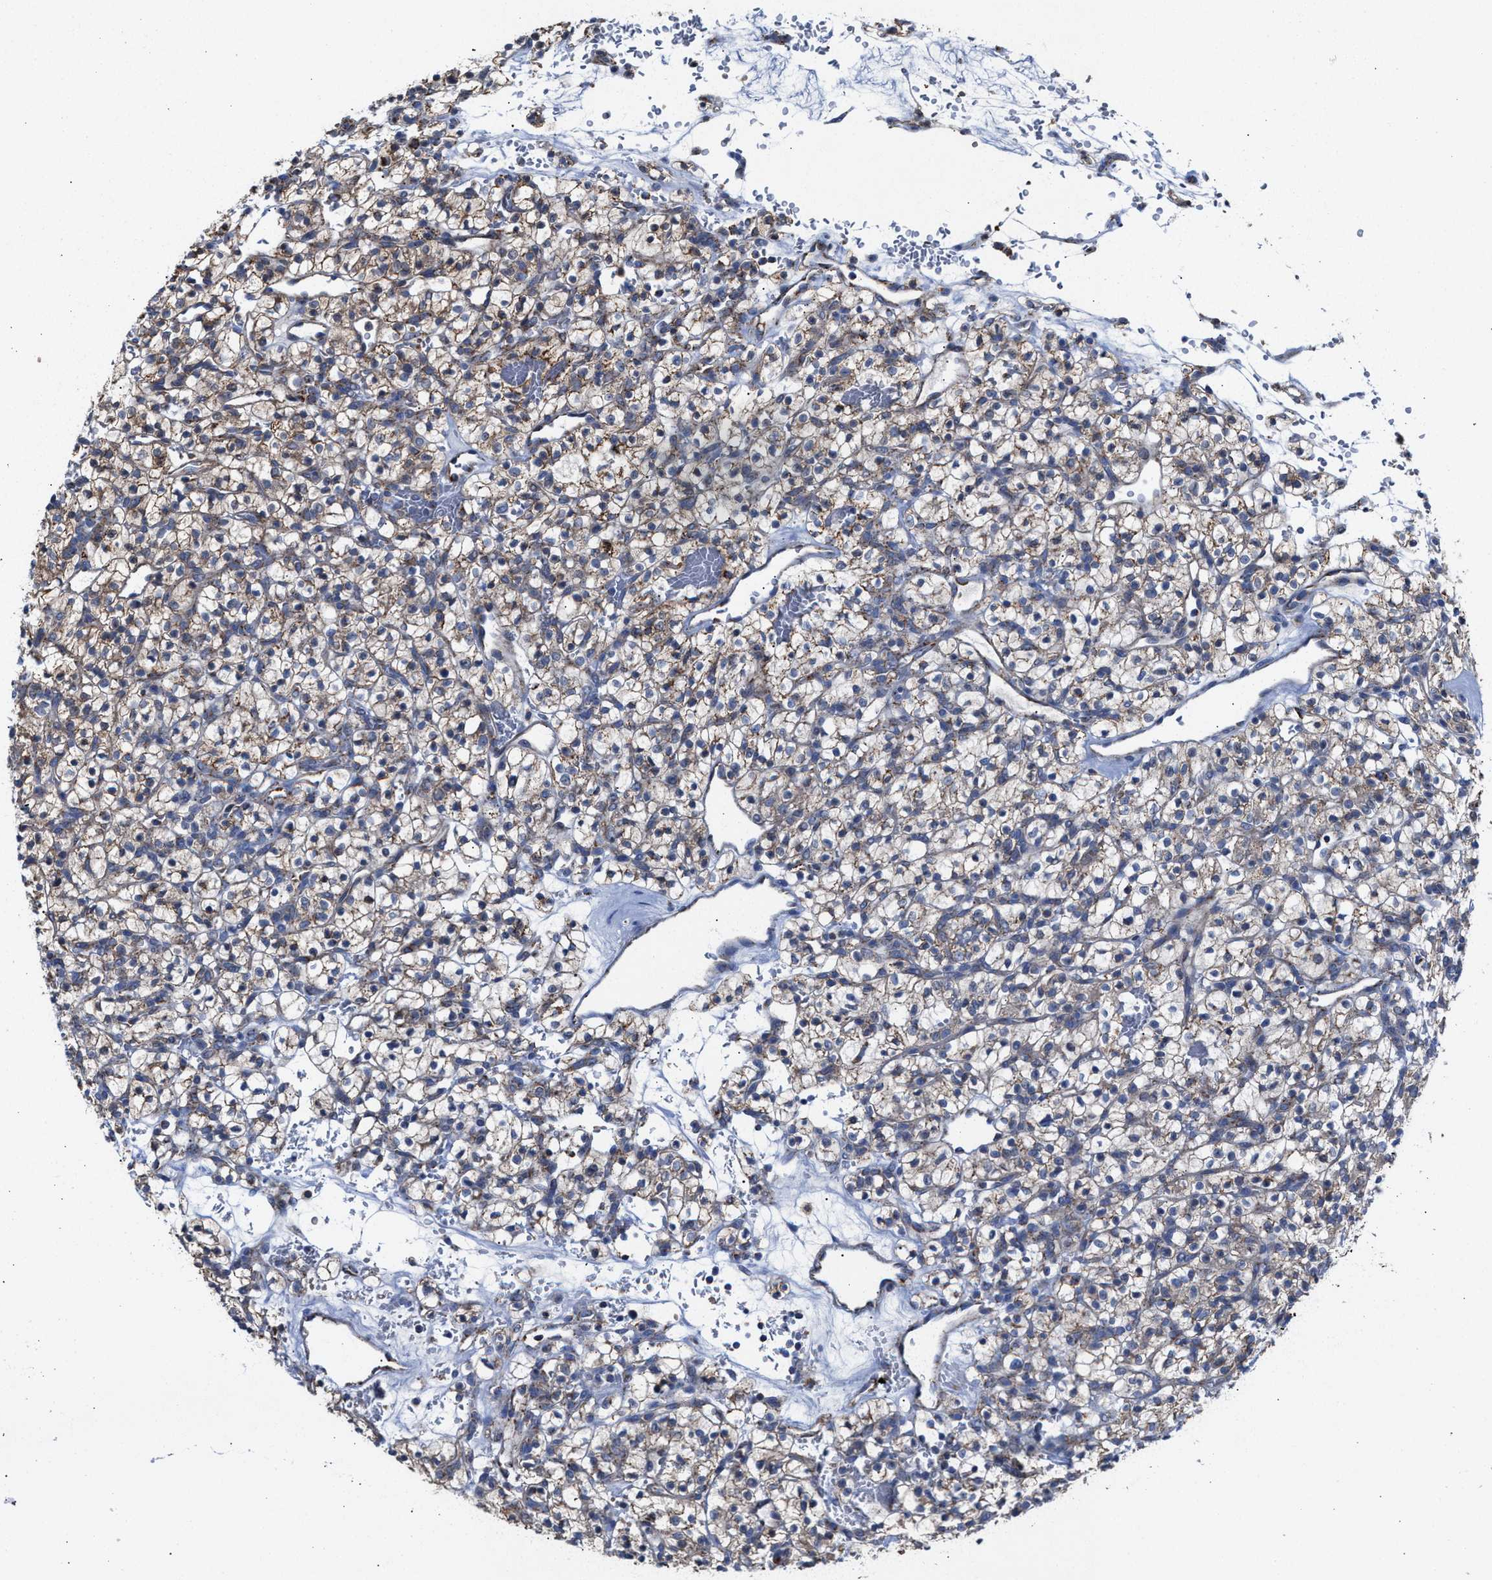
{"staining": {"intensity": "weak", "quantity": ">75%", "location": "cytoplasmic/membranous"}, "tissue": "renal cancer", "cell_type": "Tumor cells", "image_type": "cancer", "snomed": [{"axis": "morphology", "description": "Adenocarcinoma, NOS"}, {"axis": "topography", "description": "Kidney"}], "caption": "Renal cancer (adenocarcinoma) stained with IHC reveals weak cytoplasmic/membranous staining in about >75% of tumor cells.", "gene": "MECR", "patient": {"sex": "female", "age": 57}}